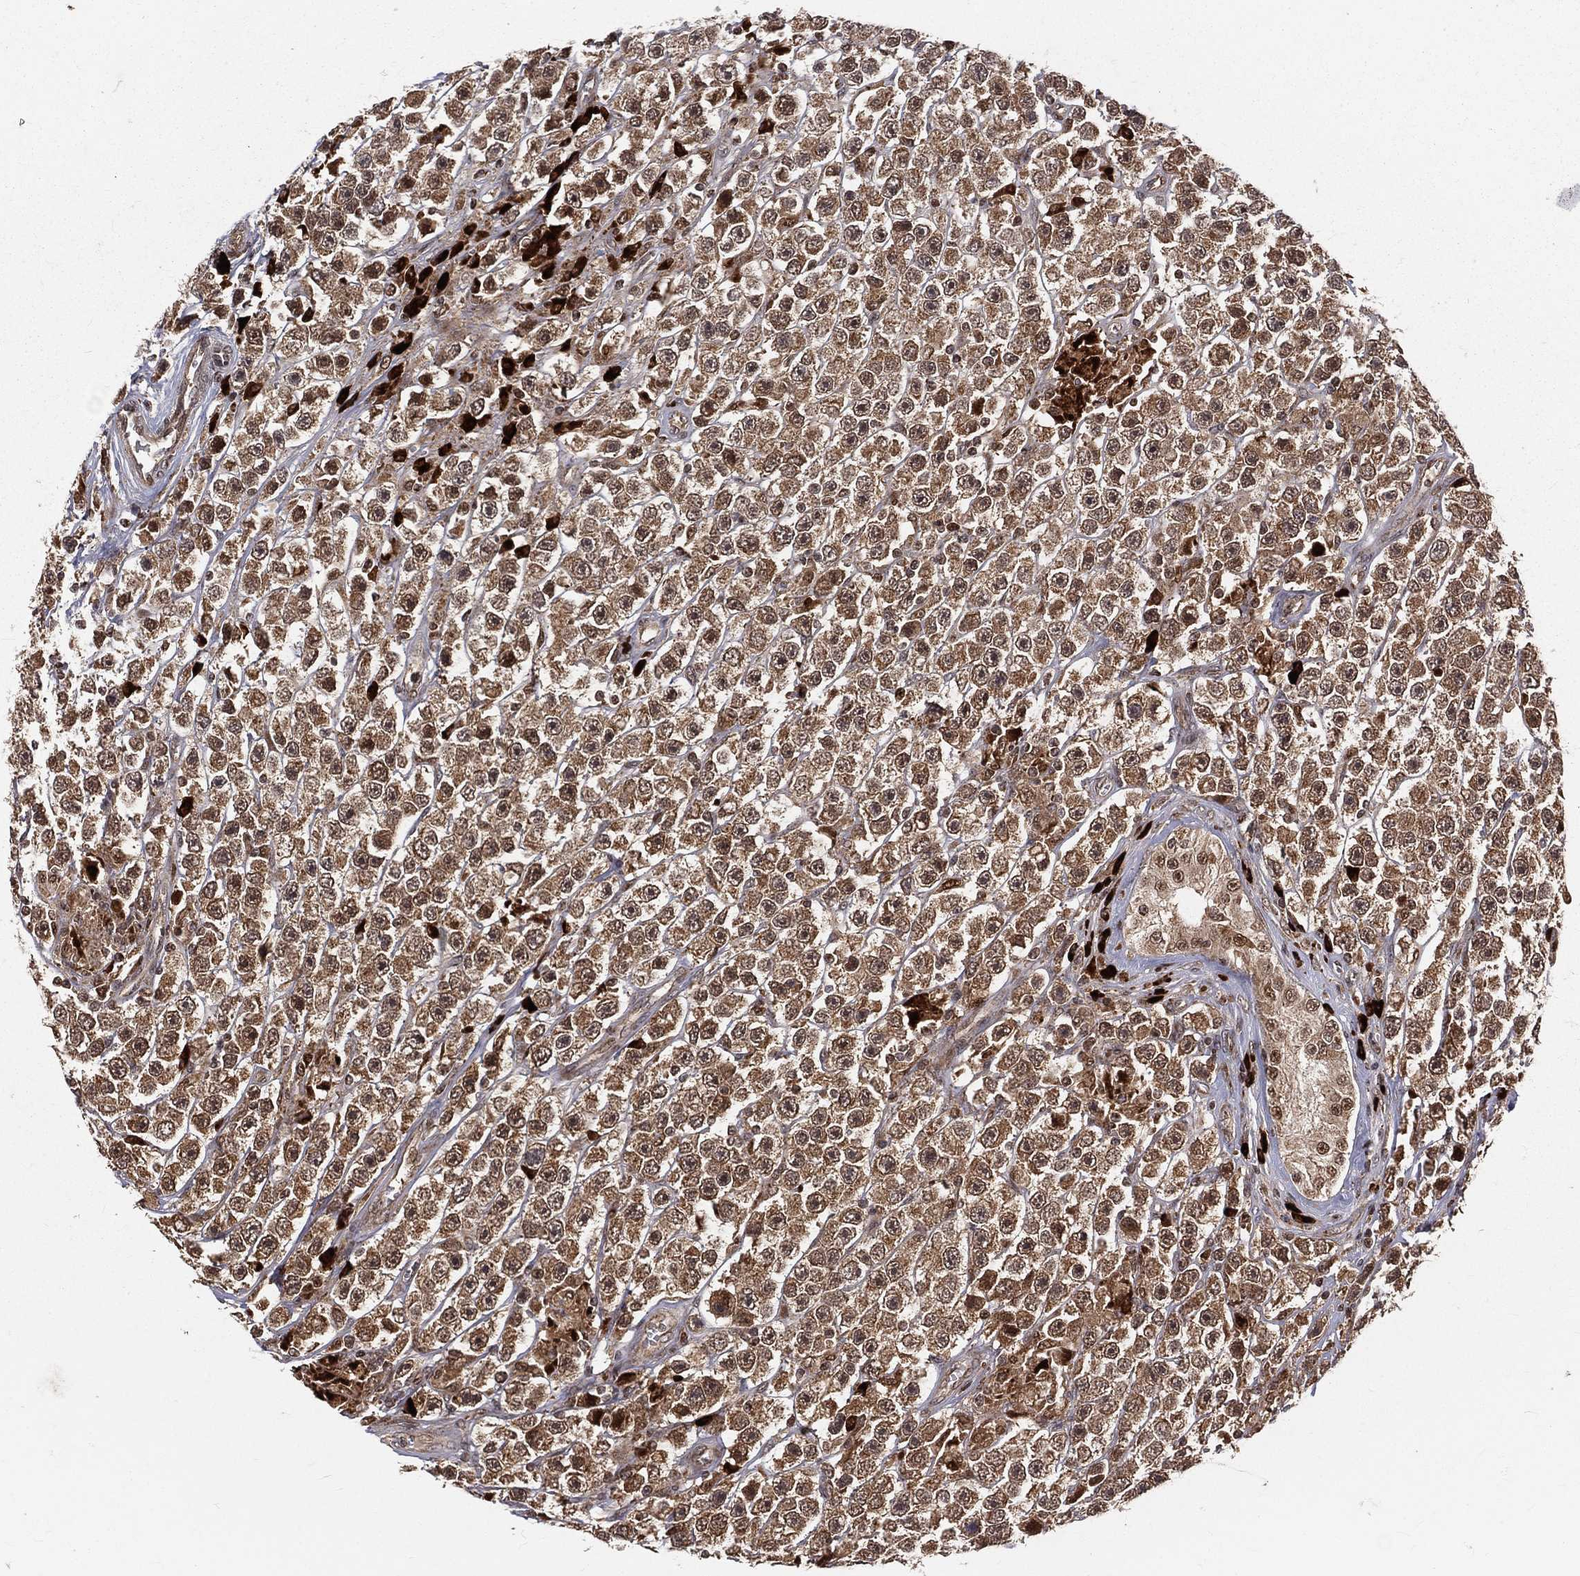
{"staining": {"intensity": "moderate", "quantity": ">75%", "location": "cytoplasmic/membranous,nuclear"}, "tissue": "testis cancer", "cell_type": "Tumor cells", "image_type": "cancer", "snomed": [{"axis": "morphology", "description": "Seminoma, NOS"}, {"axis": "topography", "description": "Testis"}], "caption": "This is a micrograph of IHC staining of testis seminoma, which shows moderate staining in the cytoplasmic/membranous and nuclear of tumor cells.", "gene": "MDM2", "patient": {"sex": "male", "age": 45}}